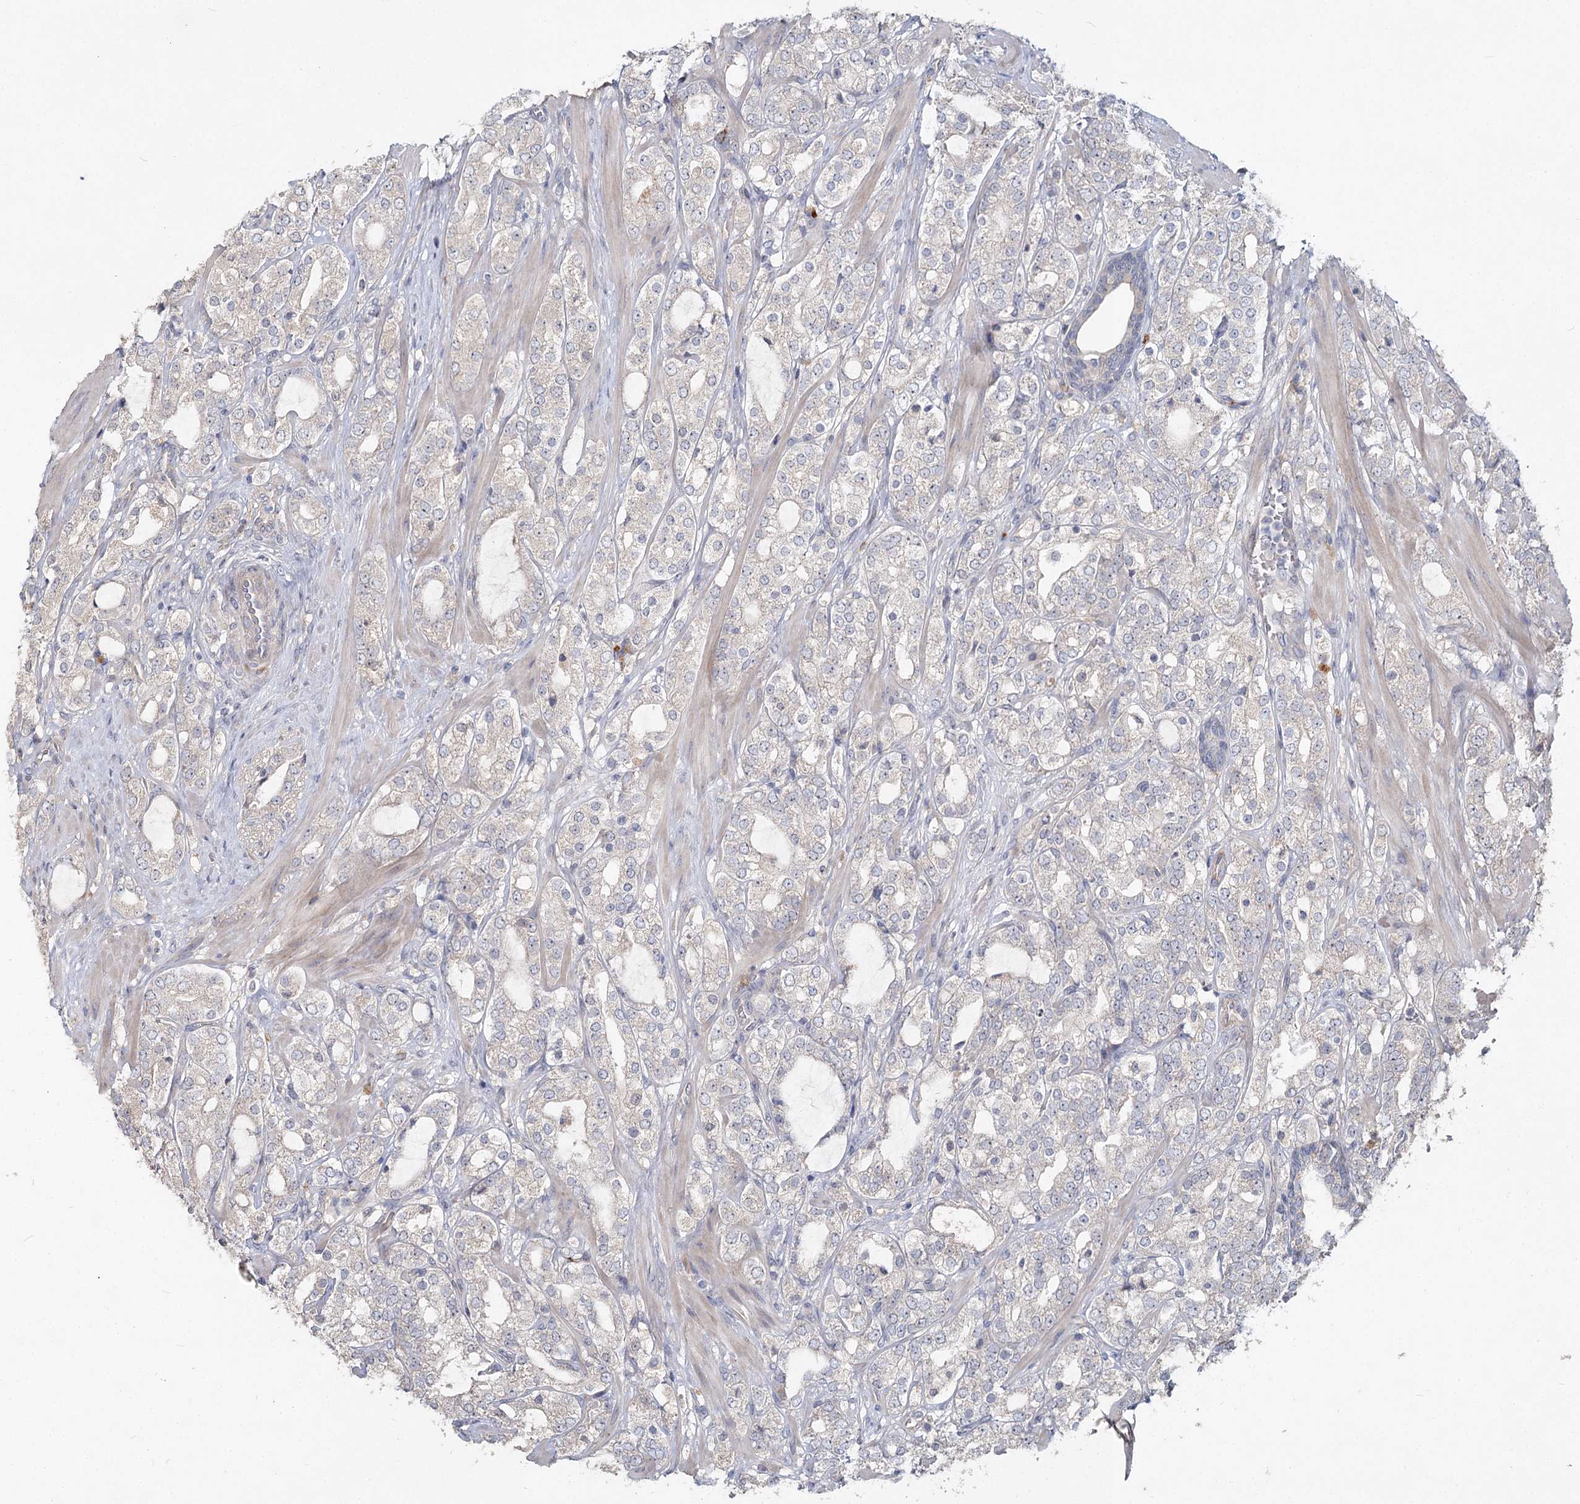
{"staining": {"intensity": "negative", "quantity": "none", "location": "none"}, "tissue": "prostate cancer", "cell_type": "Tumor cells", "image_type": "cancer", "snomed": [{"axis": "morphology", "description": "Adenocarcinoma, High grade"}, {"axis": "topography", "description": "Prostate"}], "caption": "High magnification brightfield microscopy of prostate cancer (high-grade adenocarcinoma) stained with DAB (brown) and counterstained with hematoxylin (blue): tumor cells show no significant staining.", "gene": "ANGPTL5", "patient": {"sex": "male", "age": 64}}